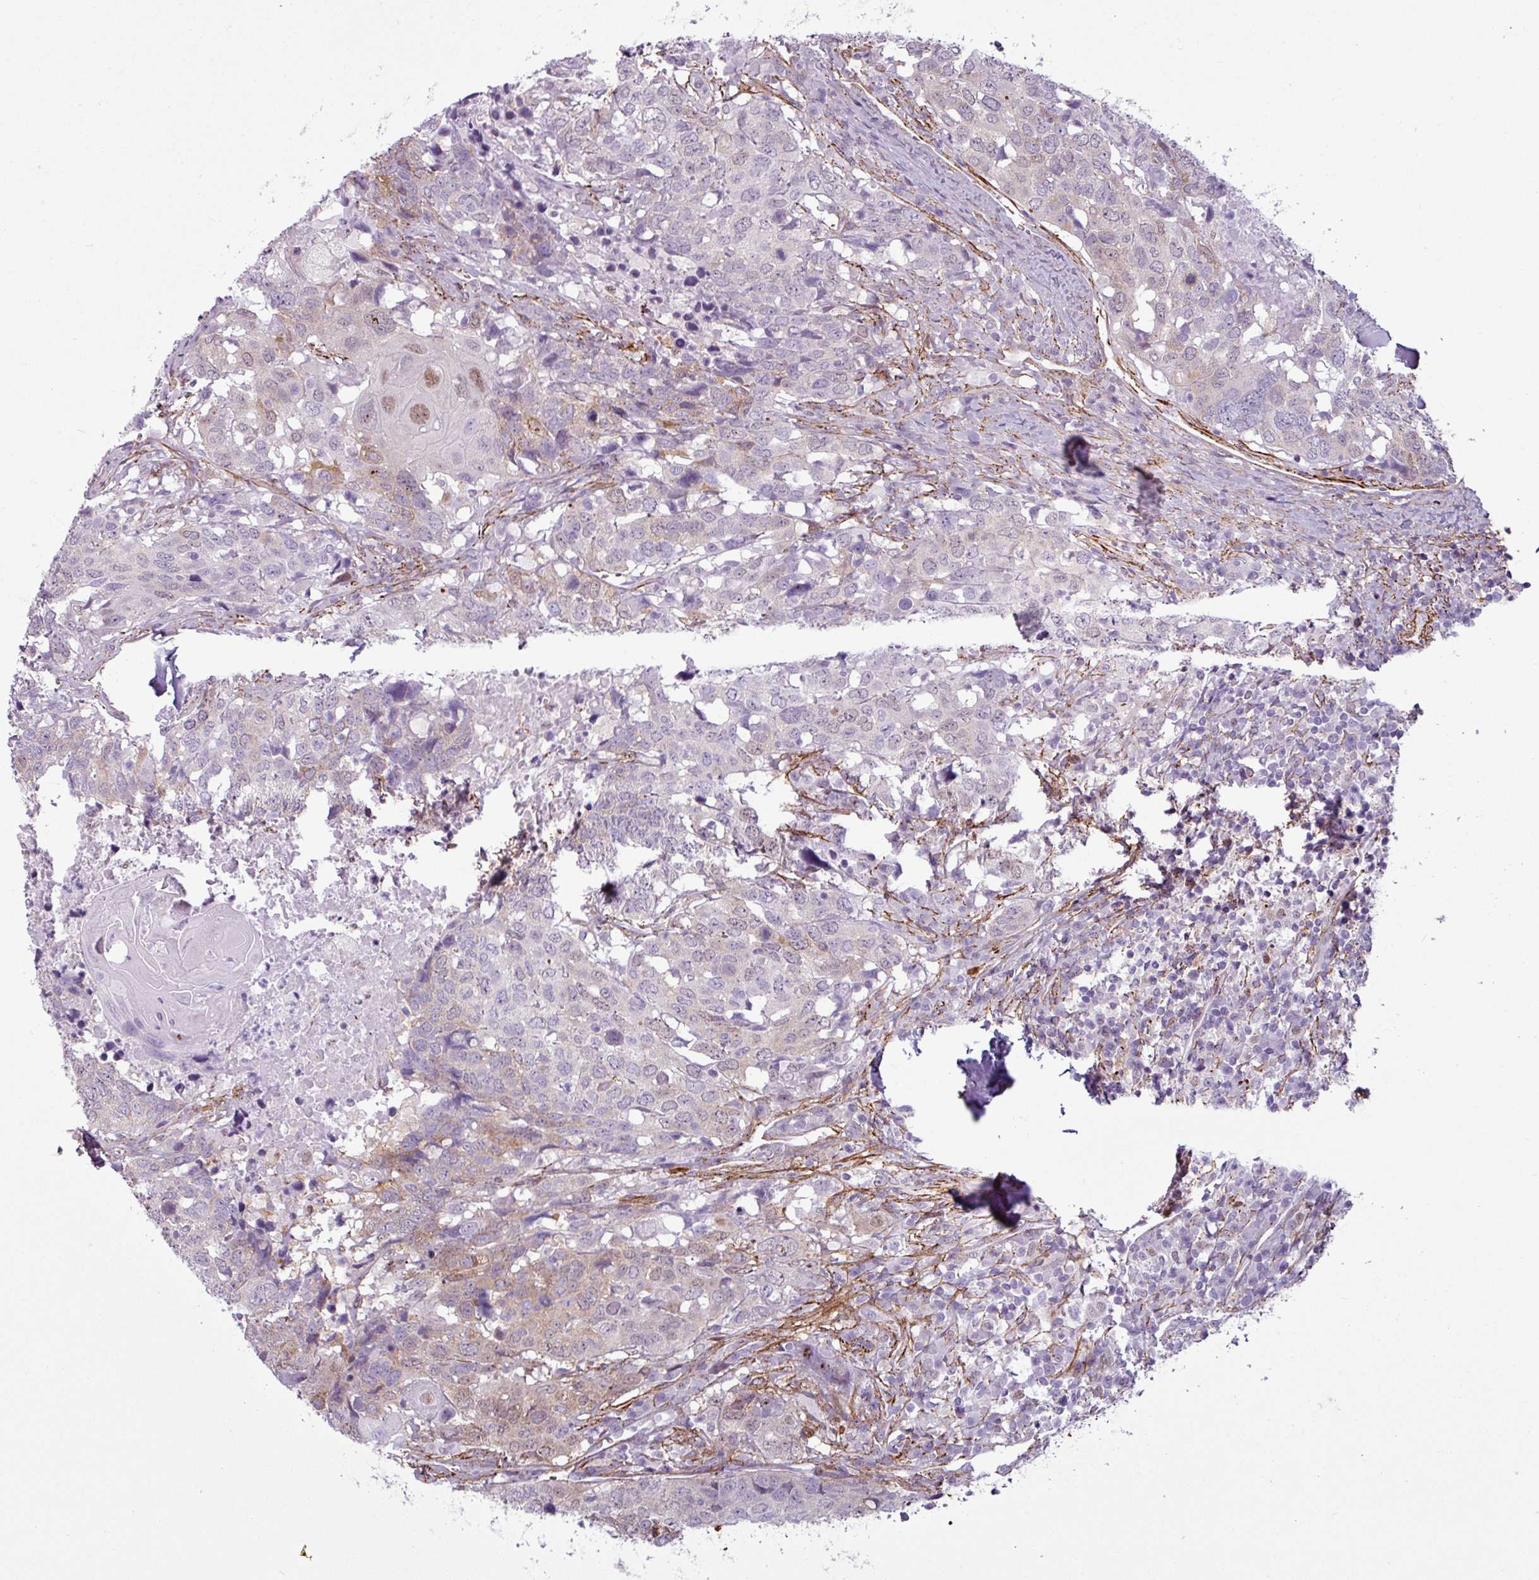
{"staining": {"intensity": "weak", "quantity": "<25%", "location": "nuclear"}, "tissue": "head and neck cancer", "cell_type": "Tumor cells", "image_type": "cancer", "snomed": [{"axis": "morphology", "description": "Normal tissue, NOS"}, {"axis": "morphology", "description": "Squamous cell carcinoma, NOS"}, {"axis": "topography", "description": "Skeletal muscle"}, {"axis": "topography", "description": "Vascular tissue"}, {"axis": "topography", "description": "Peripheral nerve tissue"}, {"axis": "topography", "description": "Head-Neck"}], "caption": "DAB immunohistochemical staining of head and neck cancer (squamous cell carcinoma) shows no significant positivity in tumor cells. (DAB immunohistochemistry, high magnification).", "gene": "ATP10A", "patient": {"sex": "male", "age": 66}}